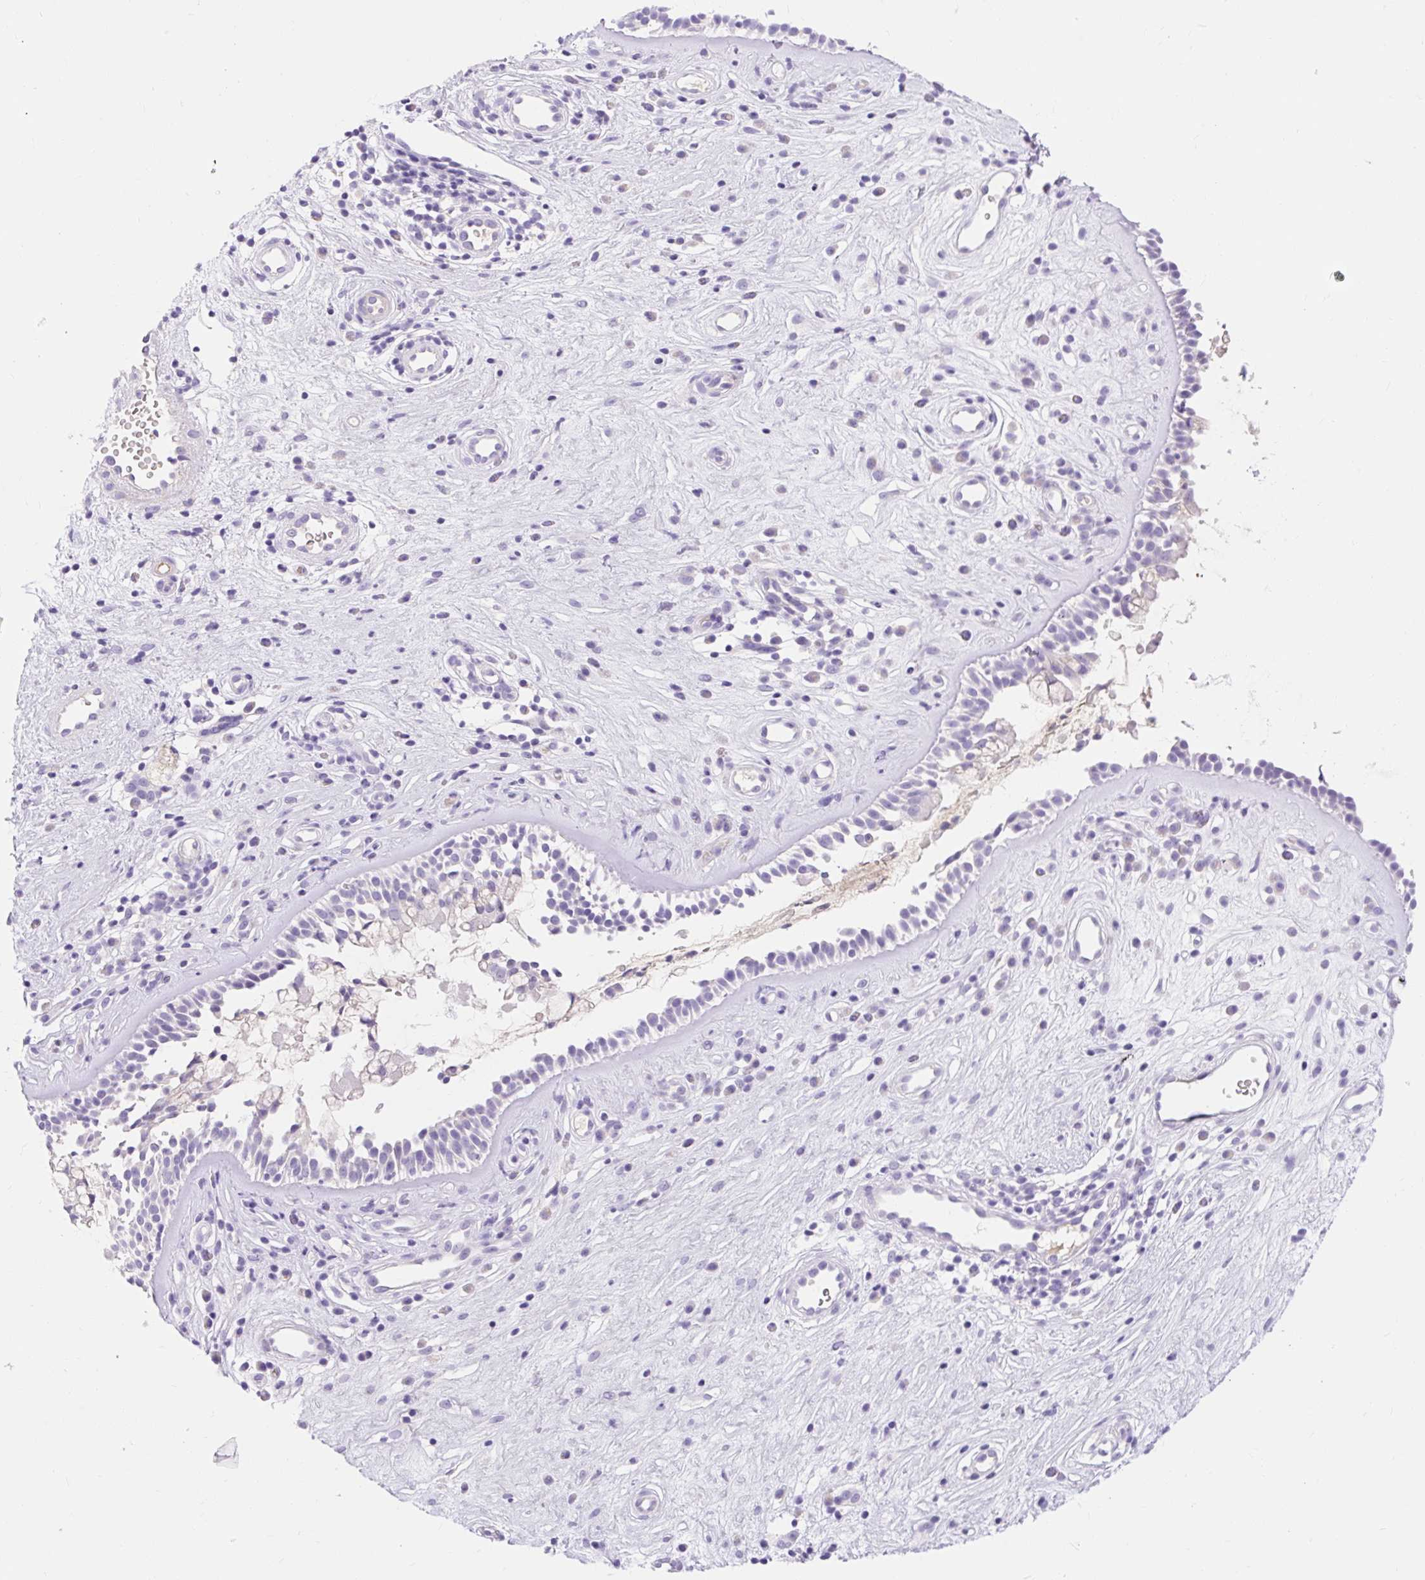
{"staining": {"intensity": "negative", "quantity": "none", "location": "none"}, "tissue": "nasopharynx", "cell_type": "Respiratory epithelial cells", "image_type": "normal", "snomed": [{"axis": "morphology", "description": "Normal tissue, NOS"}, {"axis": "topography", "description": "Nasopharynx"}], "caption": "Immunohistochemistry (IHC) of unremarkable nasopharynx shows no staining in respiratory epithelial cells.", "gene": "SLC28A1", "patient": {"sex": "male", "age": 32}}